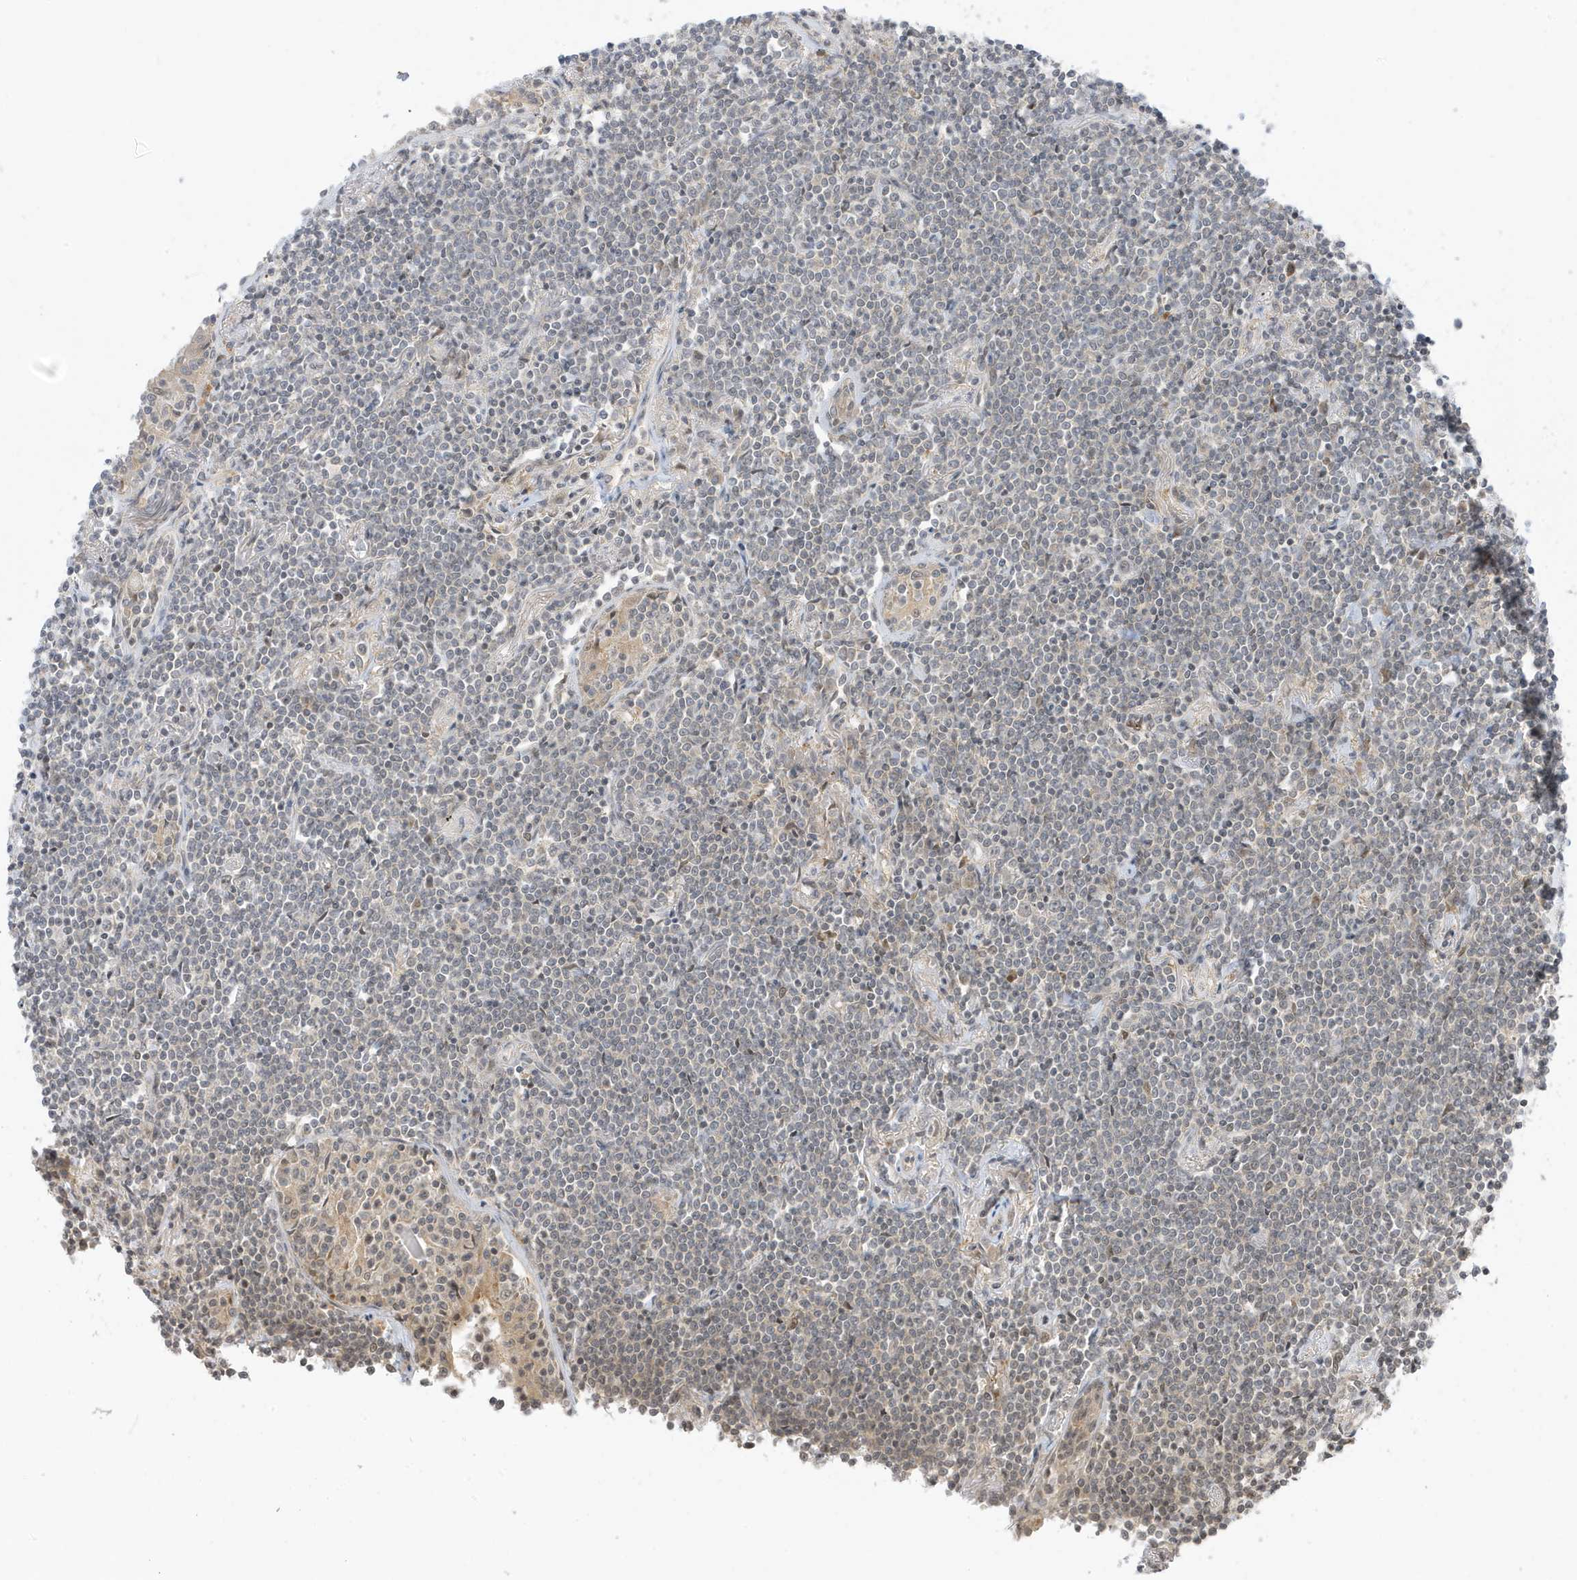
{"staining": {"intensity": "weak", "quantity": "25%-75%", "location": "cytoplasmic/membranous,nuclear"}, "tissue": "lymphoma", "cell_type": "Tumor cells", "image_type": "cancer", "snomed": [{"axis": "morphology", "description": "Malignant lymphoma, non-Hodgkin's type, Low grade"}, {"axis": "topography", "description": "Lung"}], "caption": "Weak cytoplasmic/membranous and nuclear protein staining is seen in about 25%-75% of tumor cells in lymphoma.", "gene": "TAB3", "patient": {"sex": "female", "age": 71}}